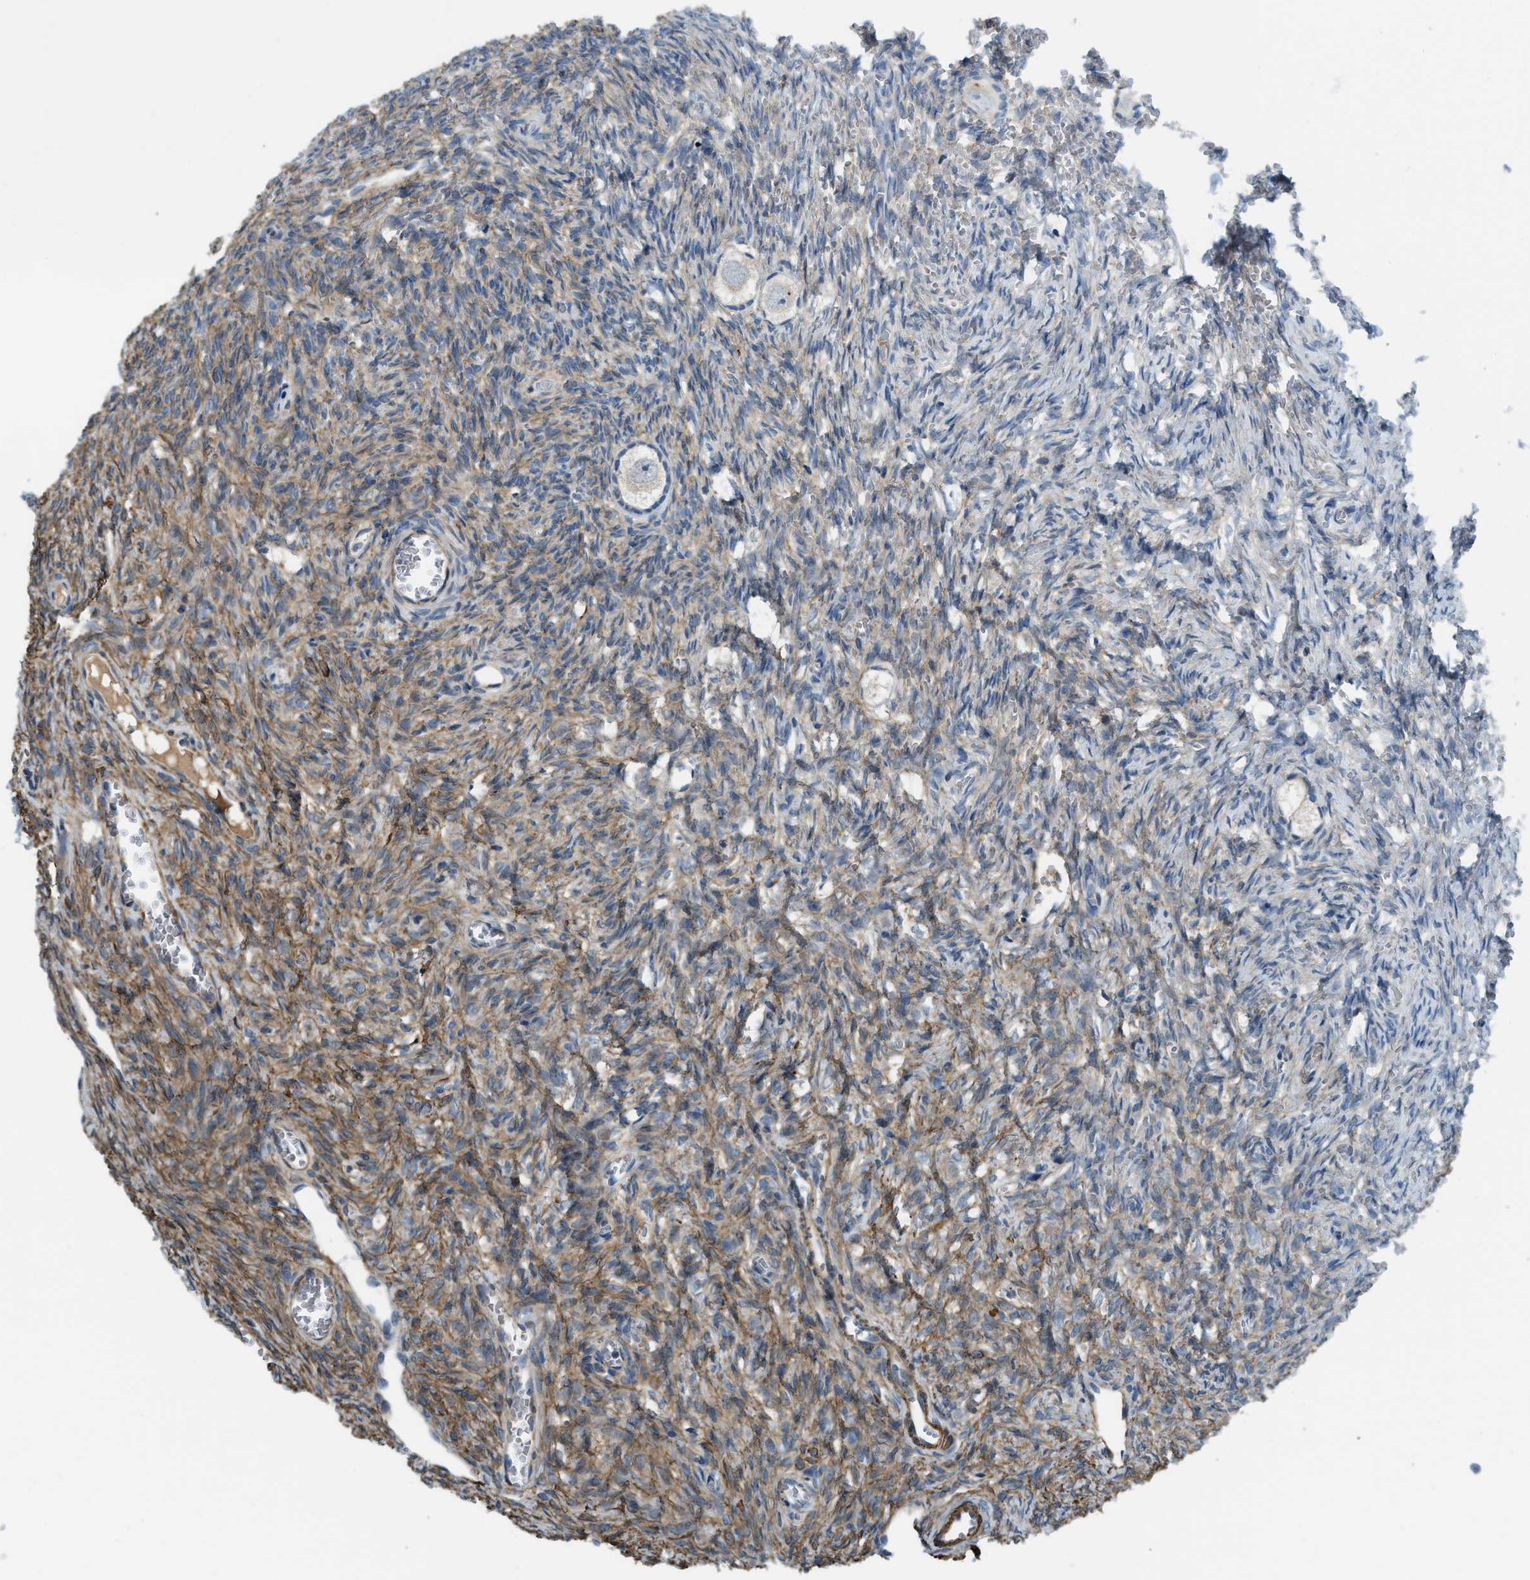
{"staining": {"intensity": "negative", "quantity": "none", "location": "none"}, "tissue": "ovary", "cell_type": "Follicle cells", "image_type": "normal", "snomed": [{"axis": "morphology", "description": "Normal tissue, NOS"}, {"axis": "topography", "description": "Ovary"}], "caption": "This is a histopathology image of IHC staining of benign ovary, which shows no staining in follicle cells. (DAB (3,3'-diaminobenzidine) immunohistochemistry (IHC), high magnification).", "gene": "BMPR1A", "patient": {"sex": "female", "age": 27}}